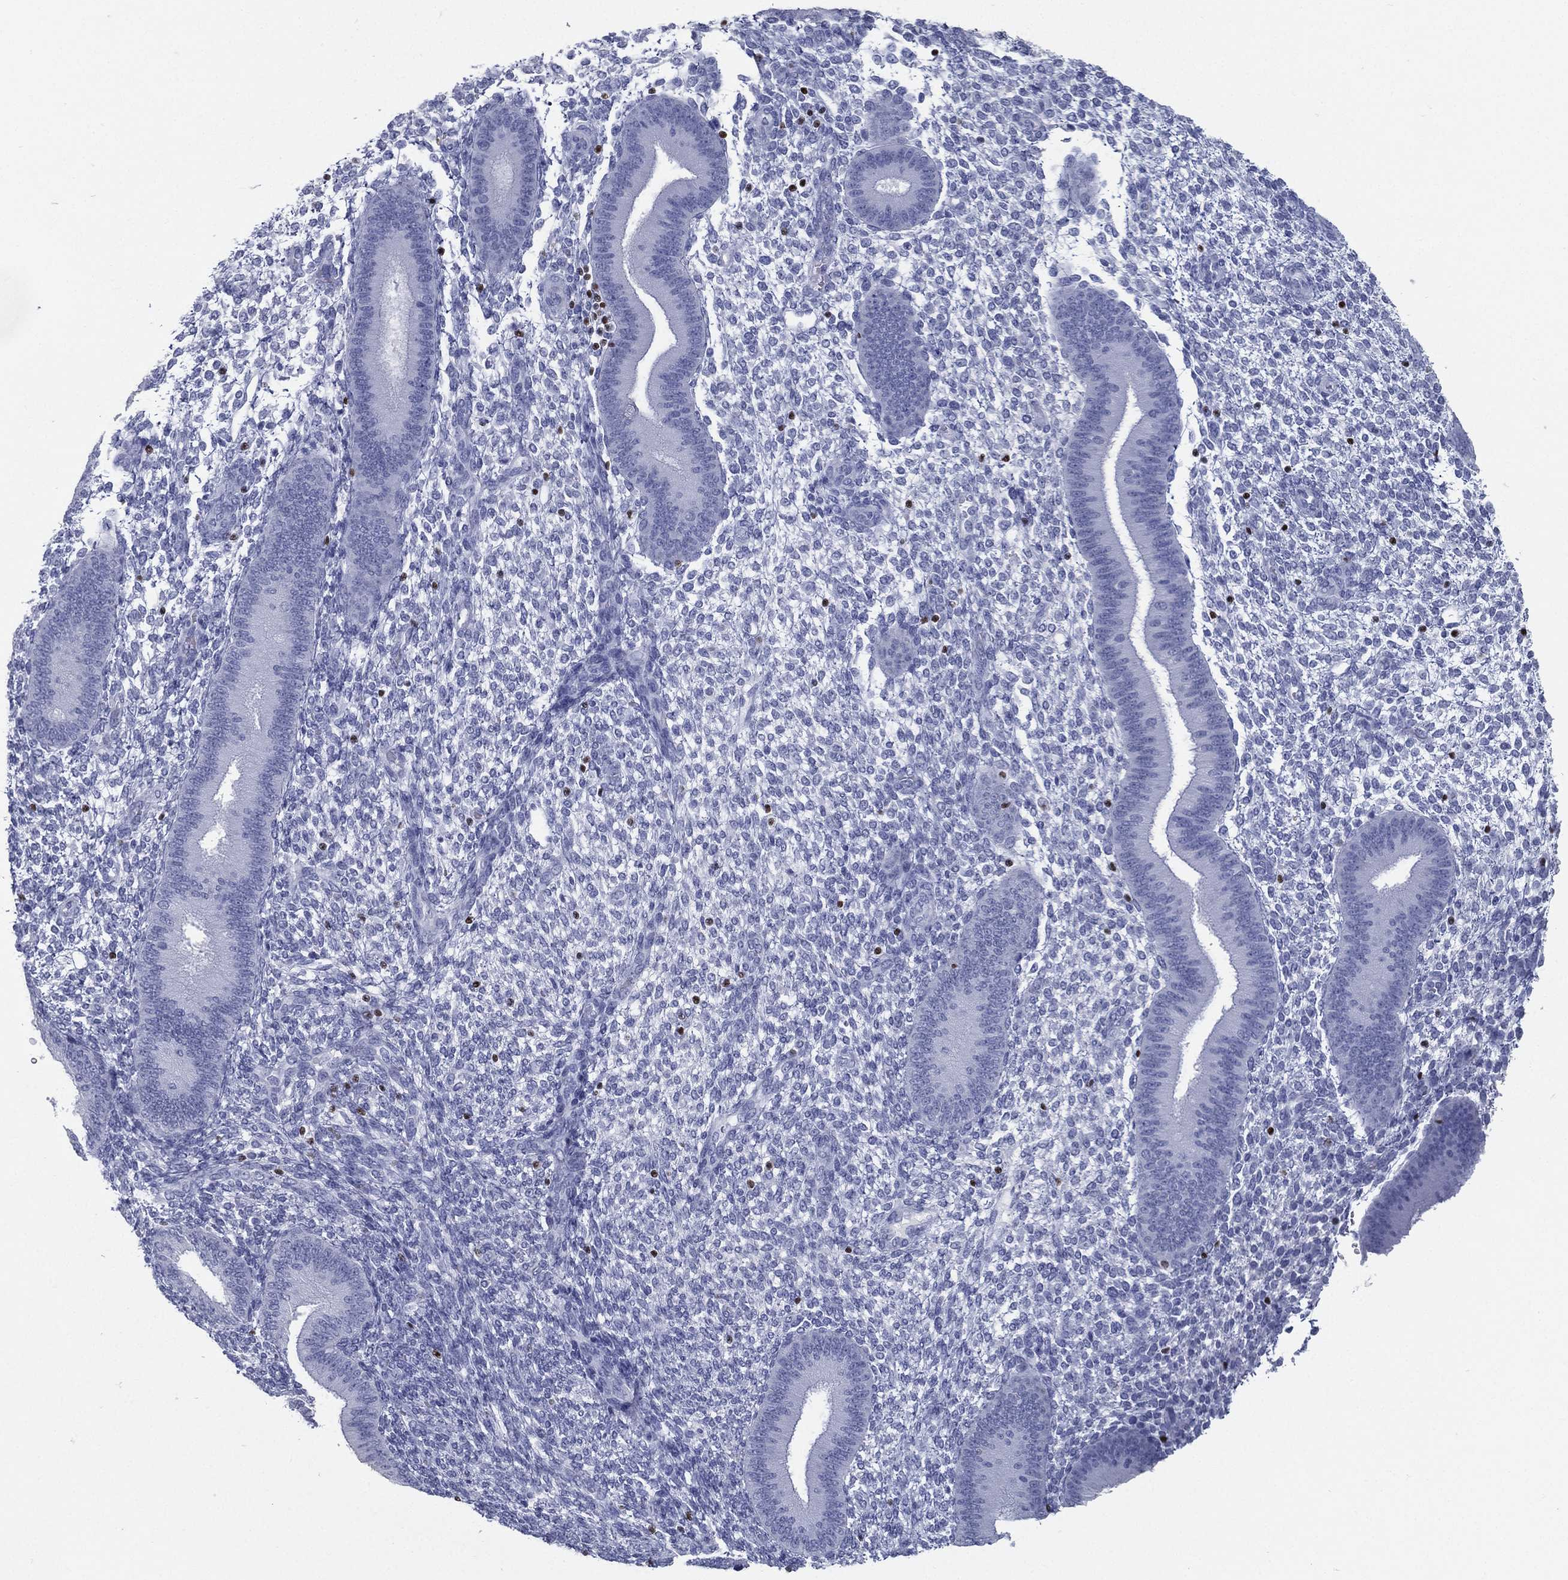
{"staining": {"intensity": "negative", "quantity": "none", "location": "none"}, "tissue": "endometrium", "cell_type": "Cells in endometrial stroma", "image_type": "normal", "snomed": [{"axis": "morphology", "description": "Normal tissue, NOS"}, {"axis": "topography", "description": "Endometrium"}], "caption": "This is a photomicrograph of IHC staining of unremarkable endometrium, which shows no positivity in cells in endometrial stroma.", "gene": "PYHIN1", "patient": {"sex": "female", "age": 39}}